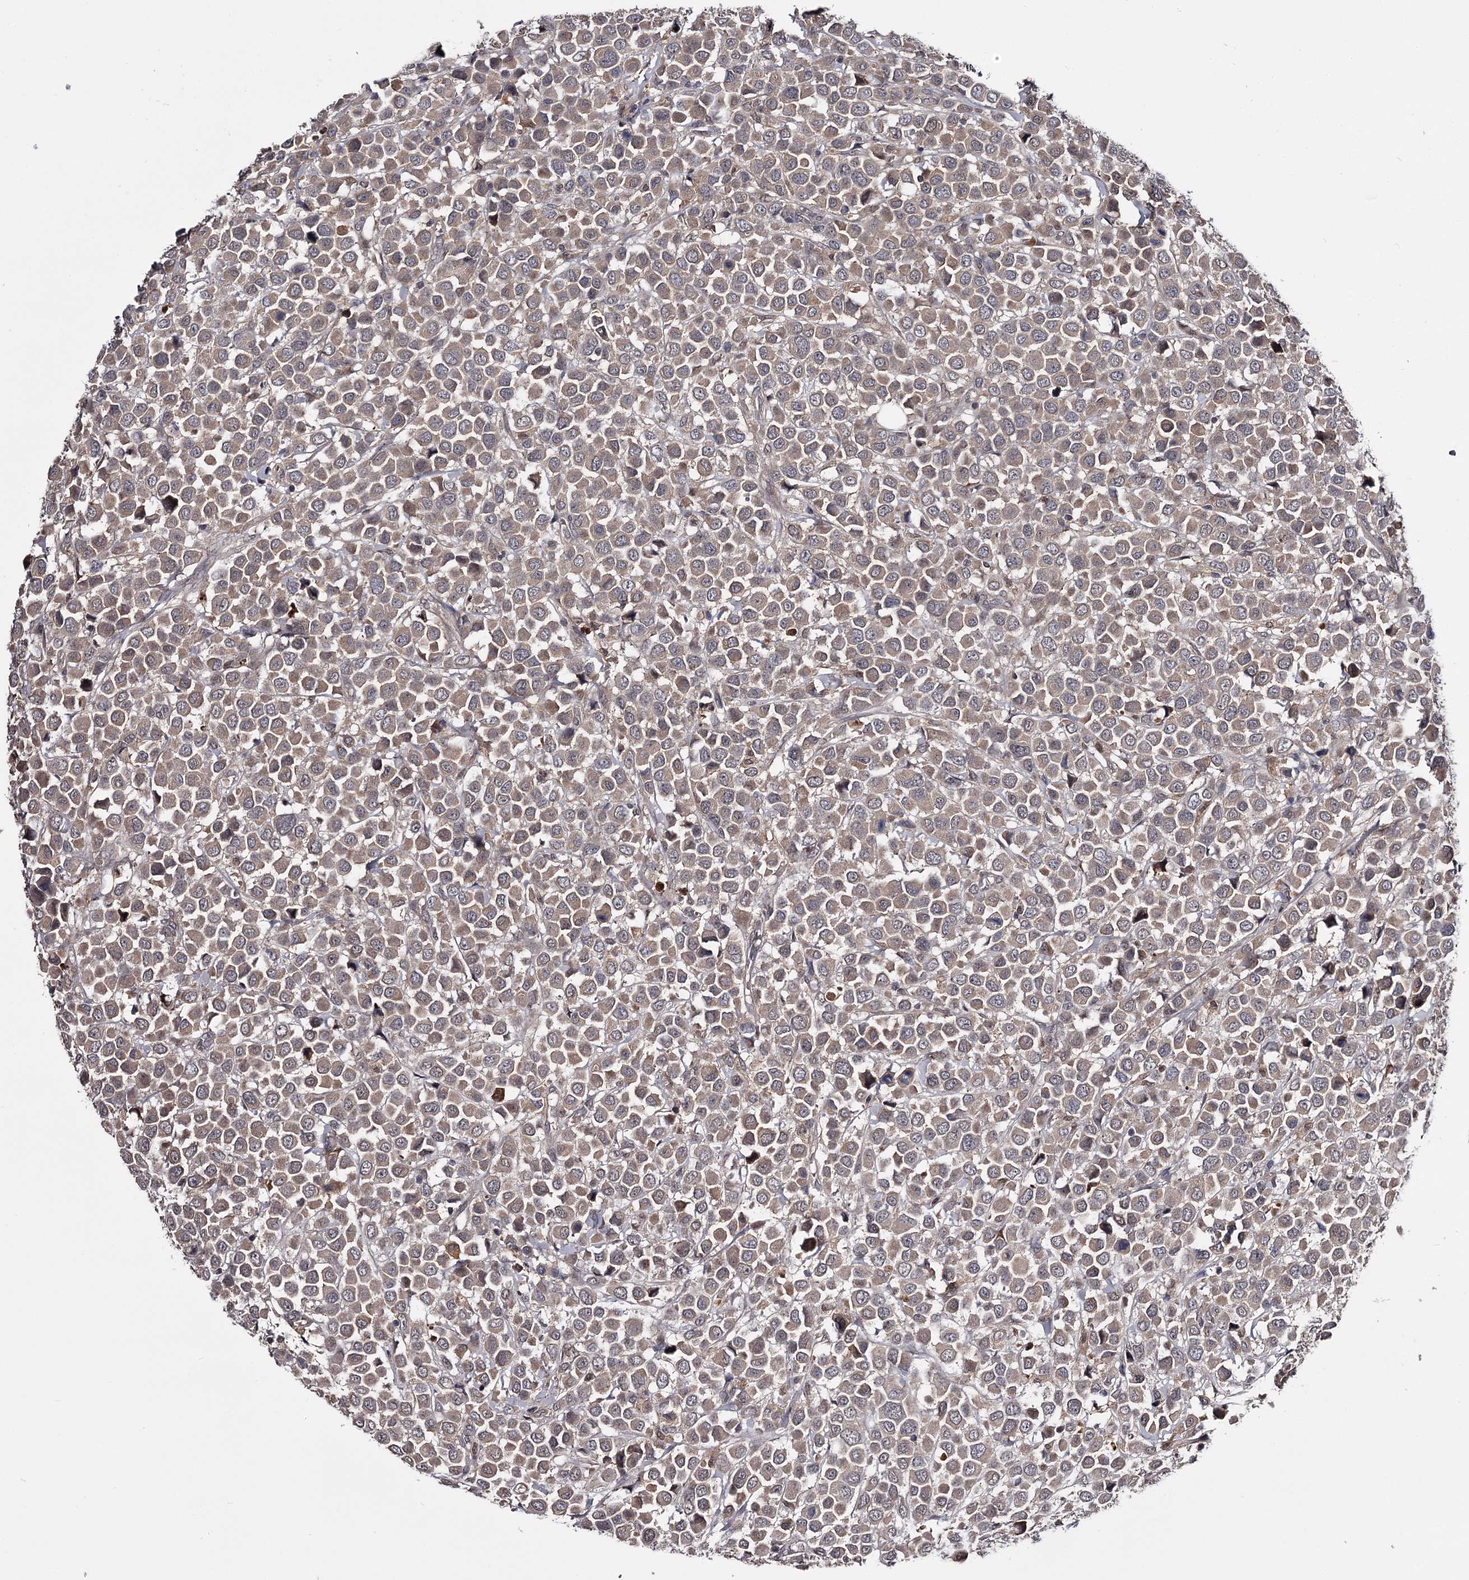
{"staining": {"intensity": "weak", "quantity": "25%-75%", "location": "cytoplasmic/membranous"}, "tissue": "breast cancer", "cell_type": "Tumor cells", "image_type": "cancer", "snomed": [{"axis": "morphology", "description": "Duct carcinoma"}, {"axis": "topography", "description": "Breast"}], "caption": "Immunohistochemical staining of human breast infiltrating ductal carcinoma demonstrates low levels of weak cytoplasmic/membranous protein staining in about 25%-75% of tumor cells.", "gene": "DAO", "patient": {"sex": "female", "age": 61}}